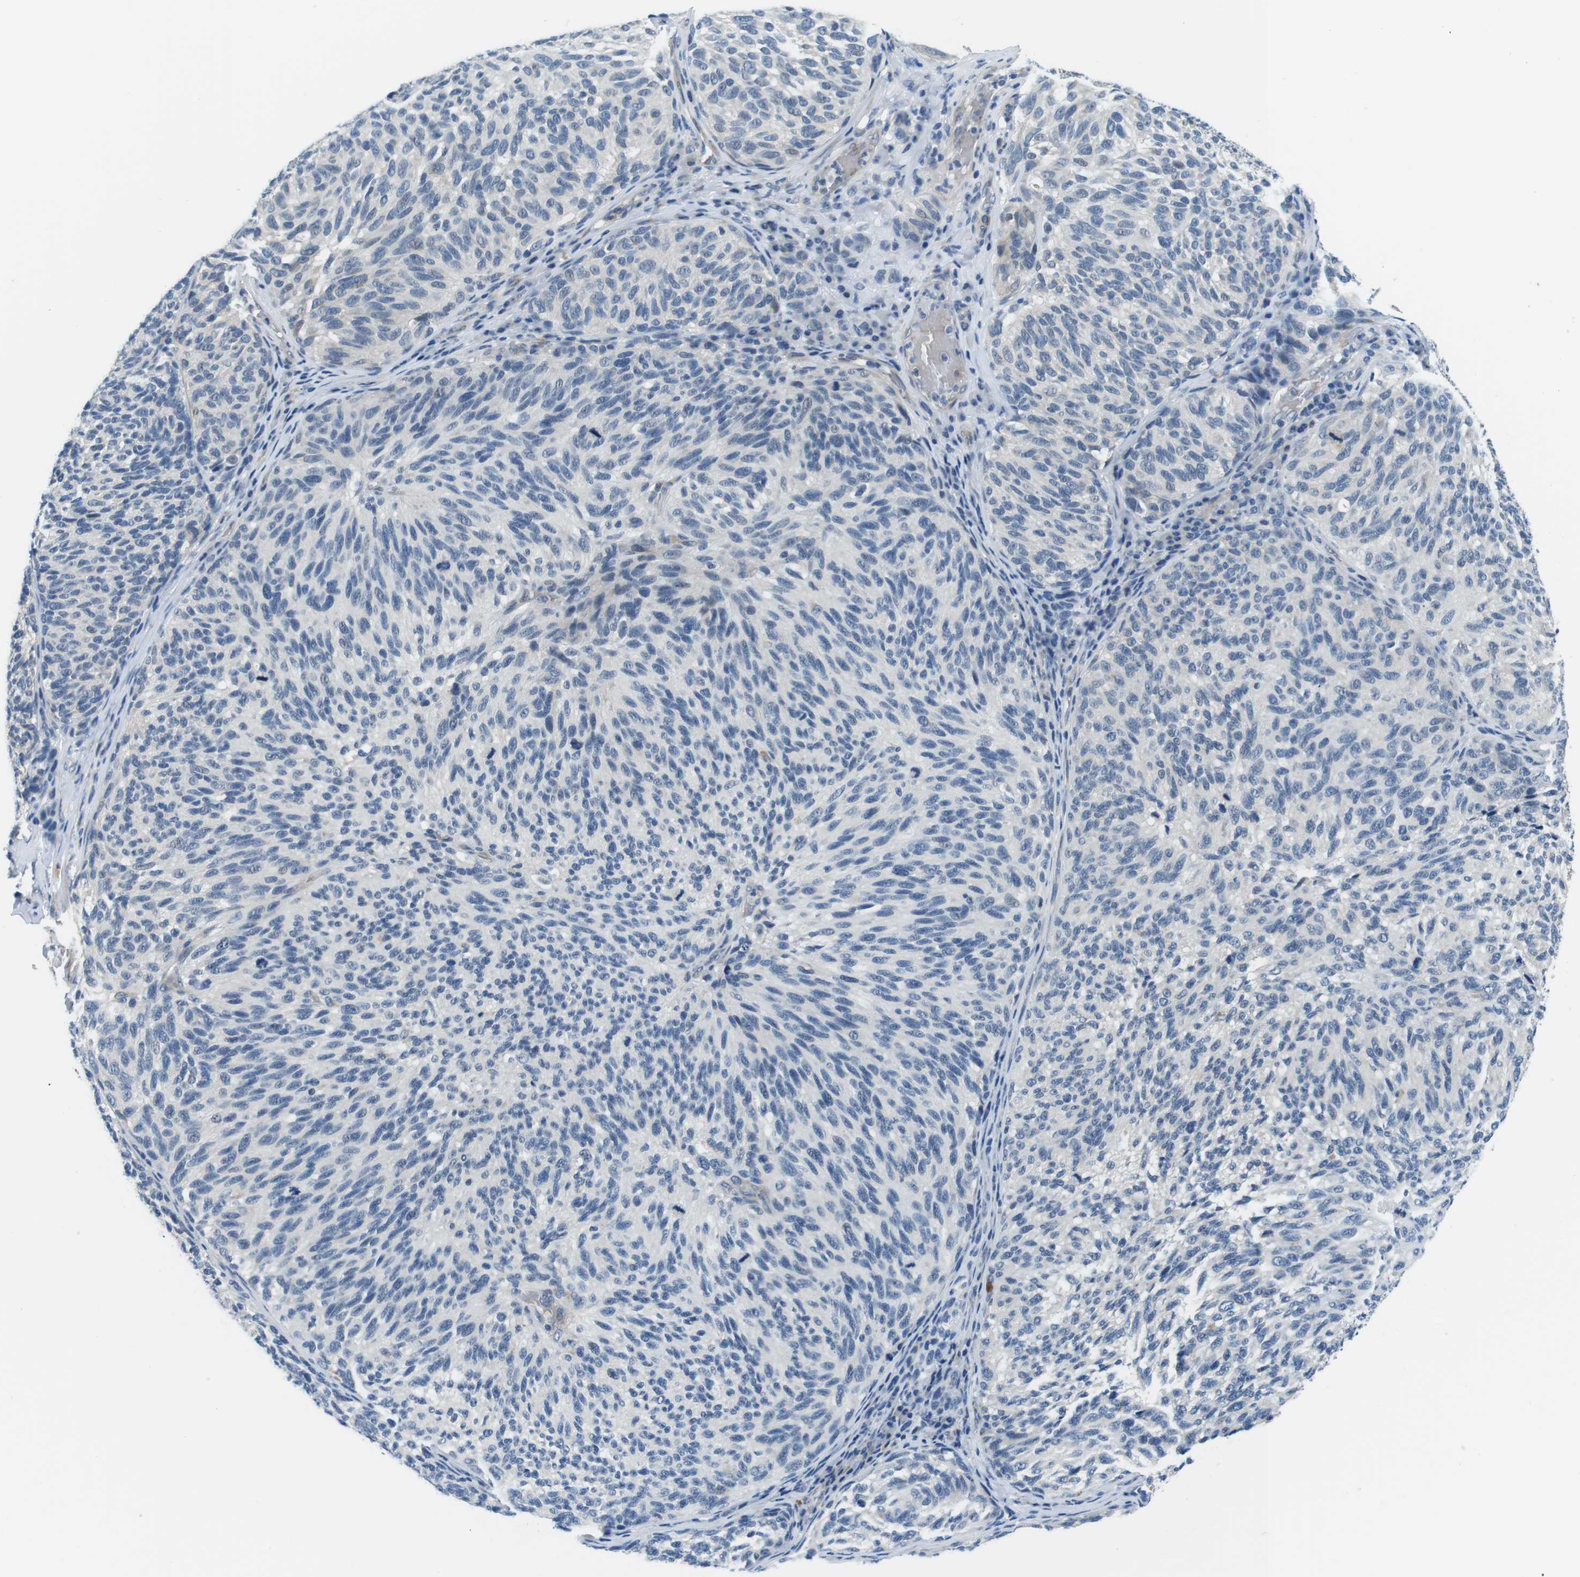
{"staining": {"intensity": "negative", "quantity": "none", "location": "none"}, "tissue": "melanoma", "cell_type": "Tumor cells", "image_type": "cancer", "snomed": [{"axis": "morphology", "description": "Malignant melanoma, NOS"}, {"axis": "topography", "description": "Skin"}], "caption": "Melanoma was stained to show a protein in brown. There is no significant expression in tumor cells.", "gene": "WSCD1", "patient": {"sex": "female", "age": 73}}